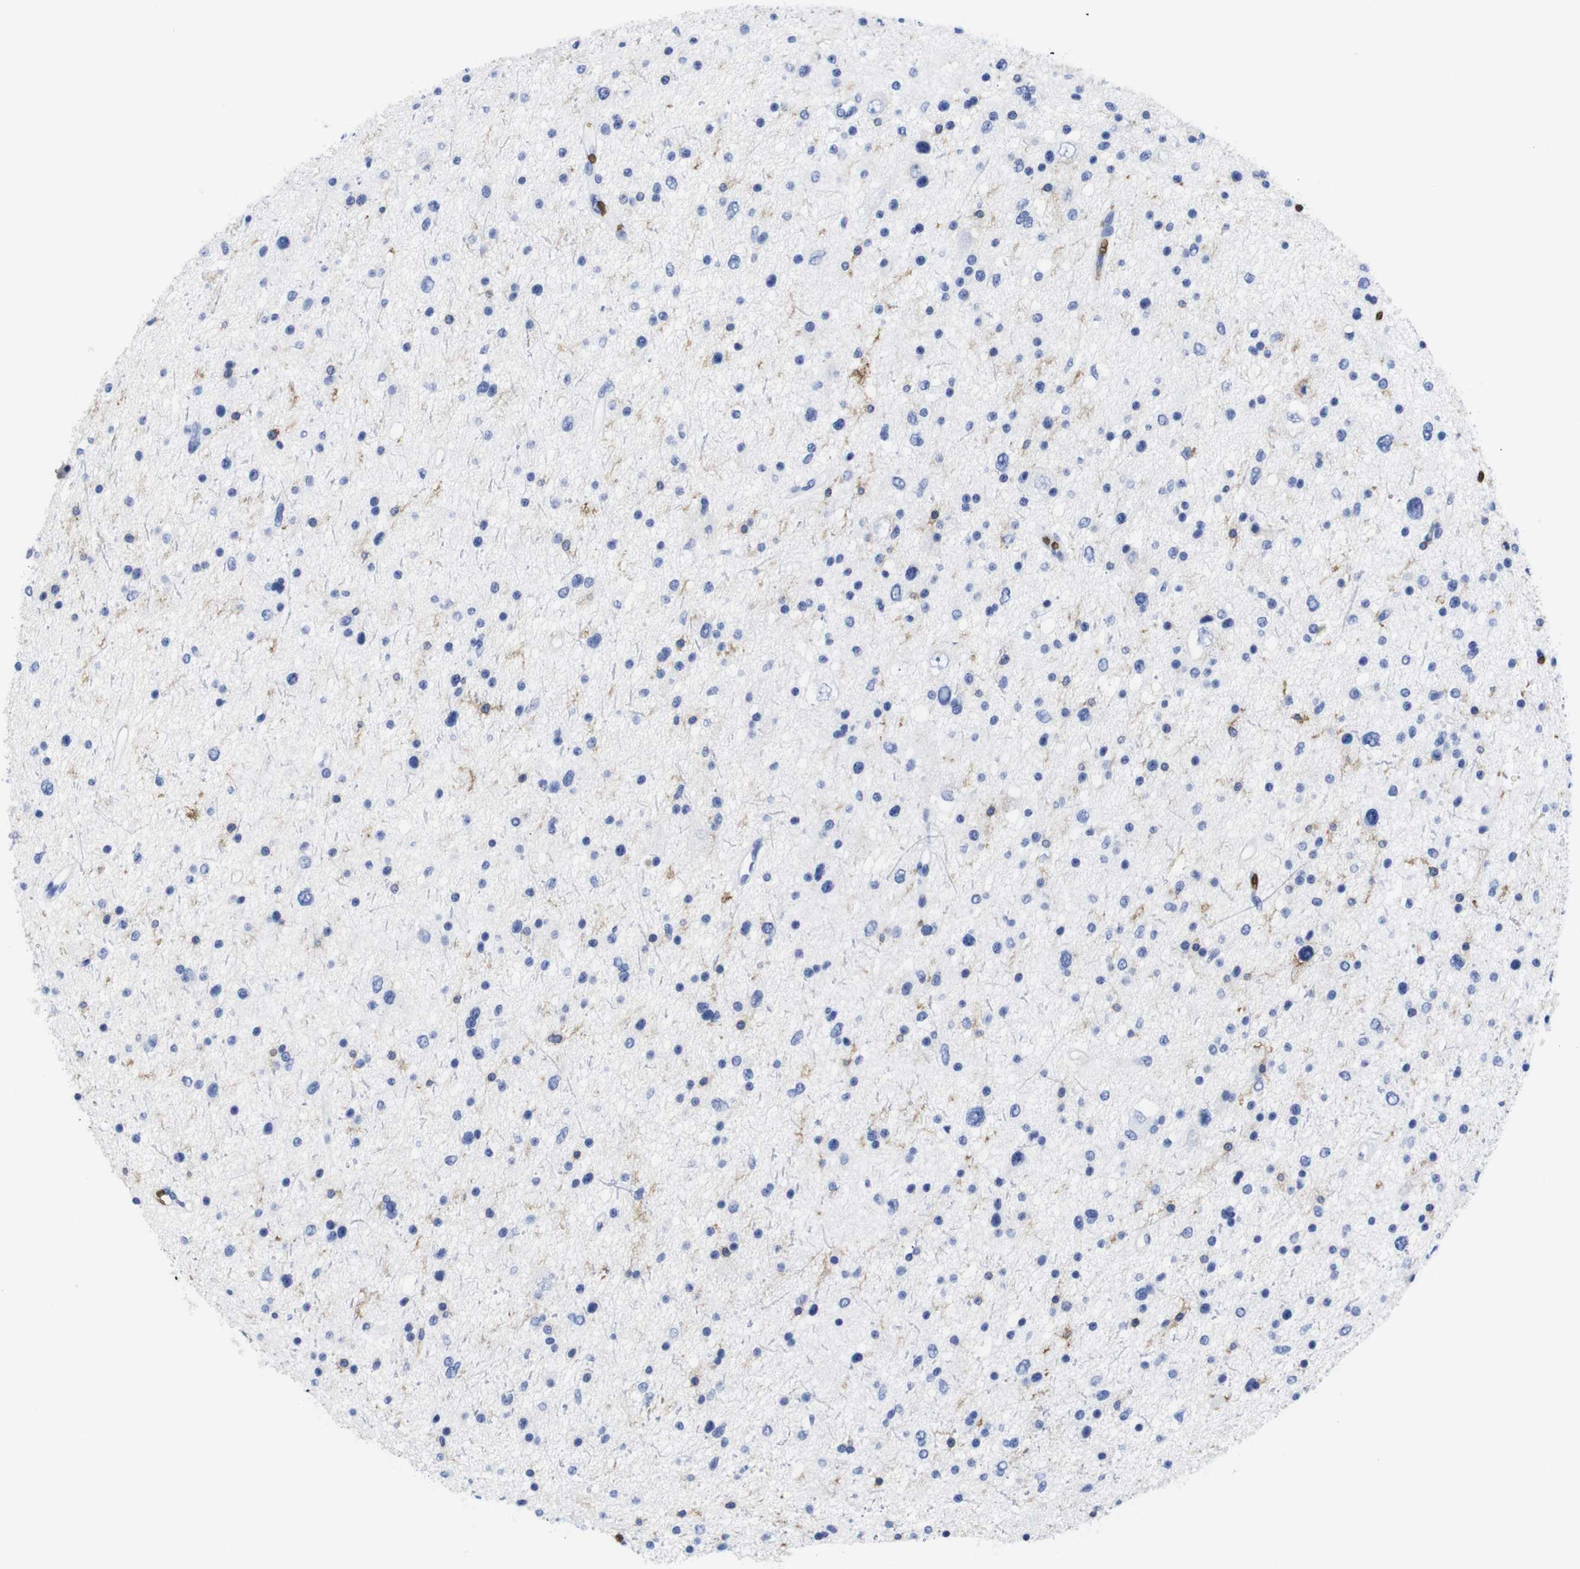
{"staining": {"intensity": "negative", "quantity": "none", "location": "none"}, "tissue": "glioma", "cell_type": "Tumor cells", "image_type": "cancer", "snomed": [{"axis": "morphology", "description": "Glioma, malignant, Low grade"}, {"axis": "topography", "description": "Brain"}], "caption": "A high-resolution micrograph shows immunohistochemistry (IHC) staining of glioma, which exhibits no significant positivity in tumor cells. (Brightfield microscopy of DAB (3,3'-diaminobenzidine) immunohistochemistry (IHC) at high magnification).", "gene": "S1PR2", "patient": {"sex": "female", "age": 37}}